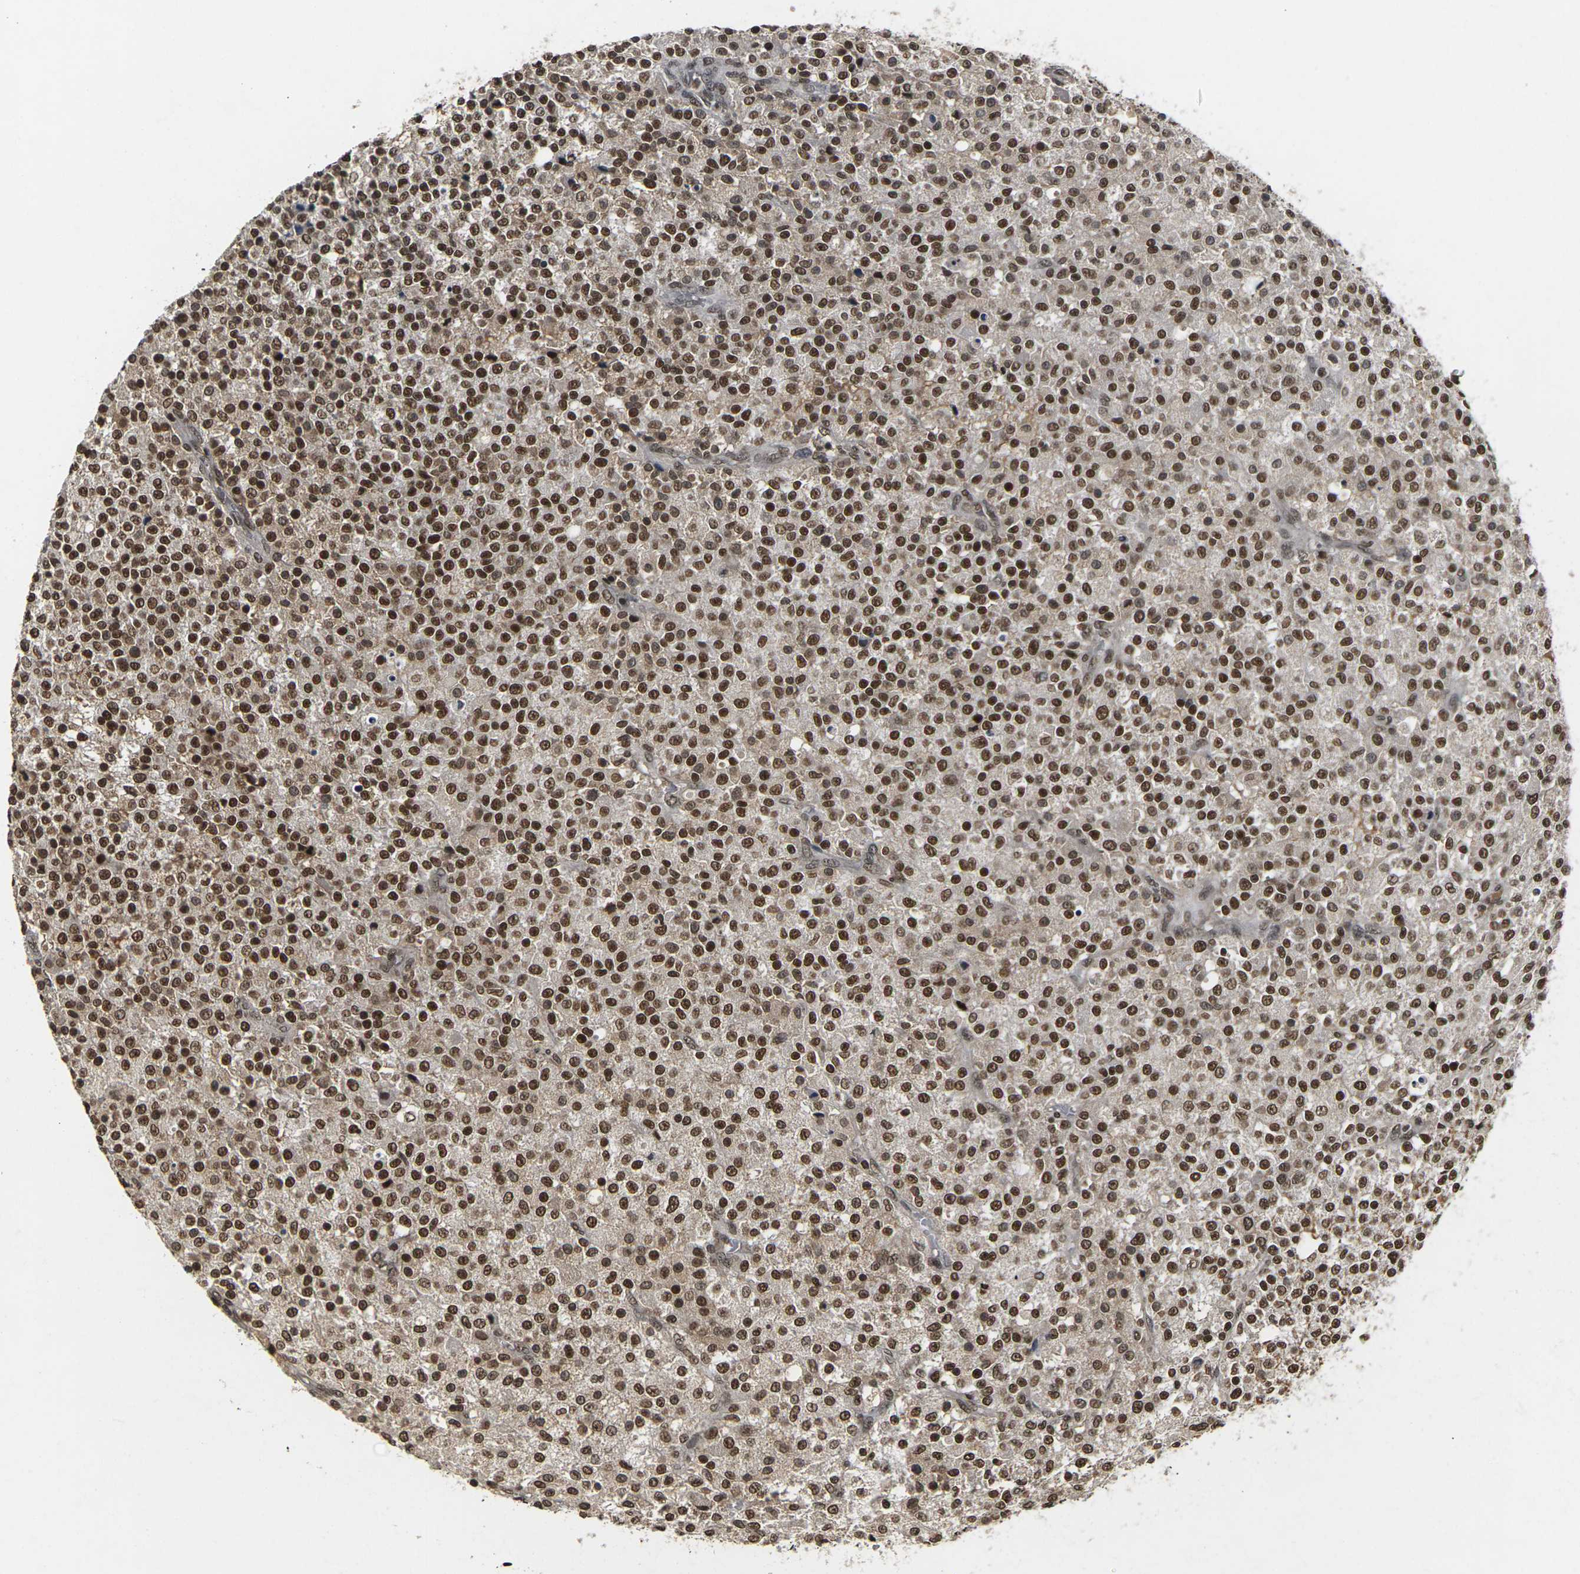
{"staining": {"intensity": "strong", "quantity": ">75%", "location": "cytoplasmic/membranous,nuclear"}, "tissue": "testis cancer", "cell_type": "Tumor cells", "image_type": "cancer", "snomed": [{"axis": "morphology", "description": "Seminoma, NOS"}, {"axis": "topography", "description": "Testis"}], "caption": "Immunohistochemistry (IHC) image of human testis cancer stained for a protein (brown), which displays high levels of strong cytoplasmic/membranous and nuclear expression in approximately >75% of tumor cells.", "gene": "NELFA", "patient": {"sex": "male", "age": 59}}